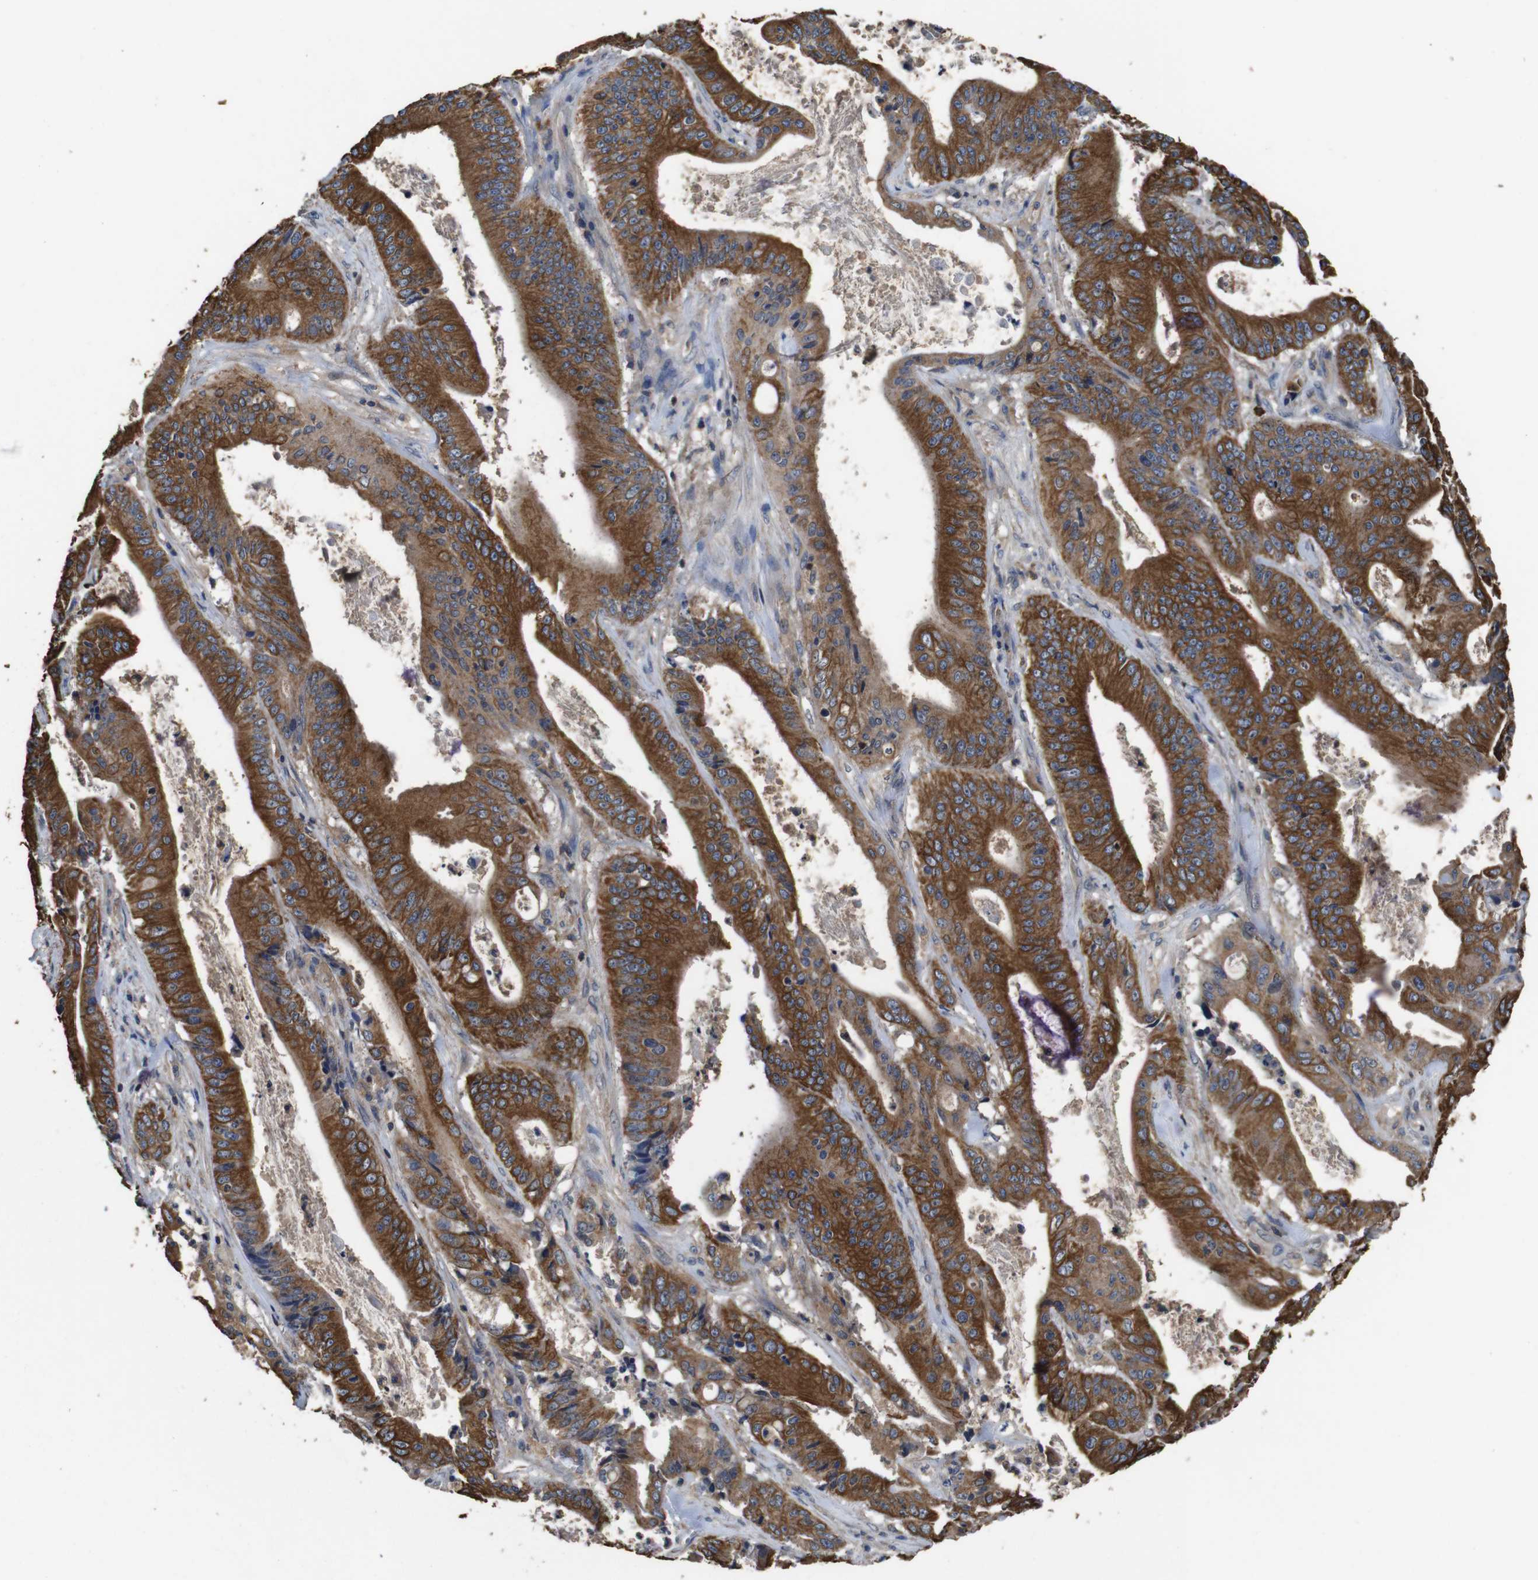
{"staining": {"intensity": "moderate", "quantity": ">75%", "location": "cytoplasmic/membranous"}, "tissue": "pancreatic cancer", "cell_type": "Tumor cells", "image_type": "cancer", "snomed": [{"axis": "morphology", "description": "Normal tissue, NOS"}, {"axis": "topography", "description": "Lymph node"}], "caption": "Pancreatic cancer tissue demonstrates moderate cytoplasmic/membranous expression in approximately >75% of tumor cells, visualized by immunohistochemistry.", "gene": "GLIPR1", "patient": {"sex": "male", "age": 62}}